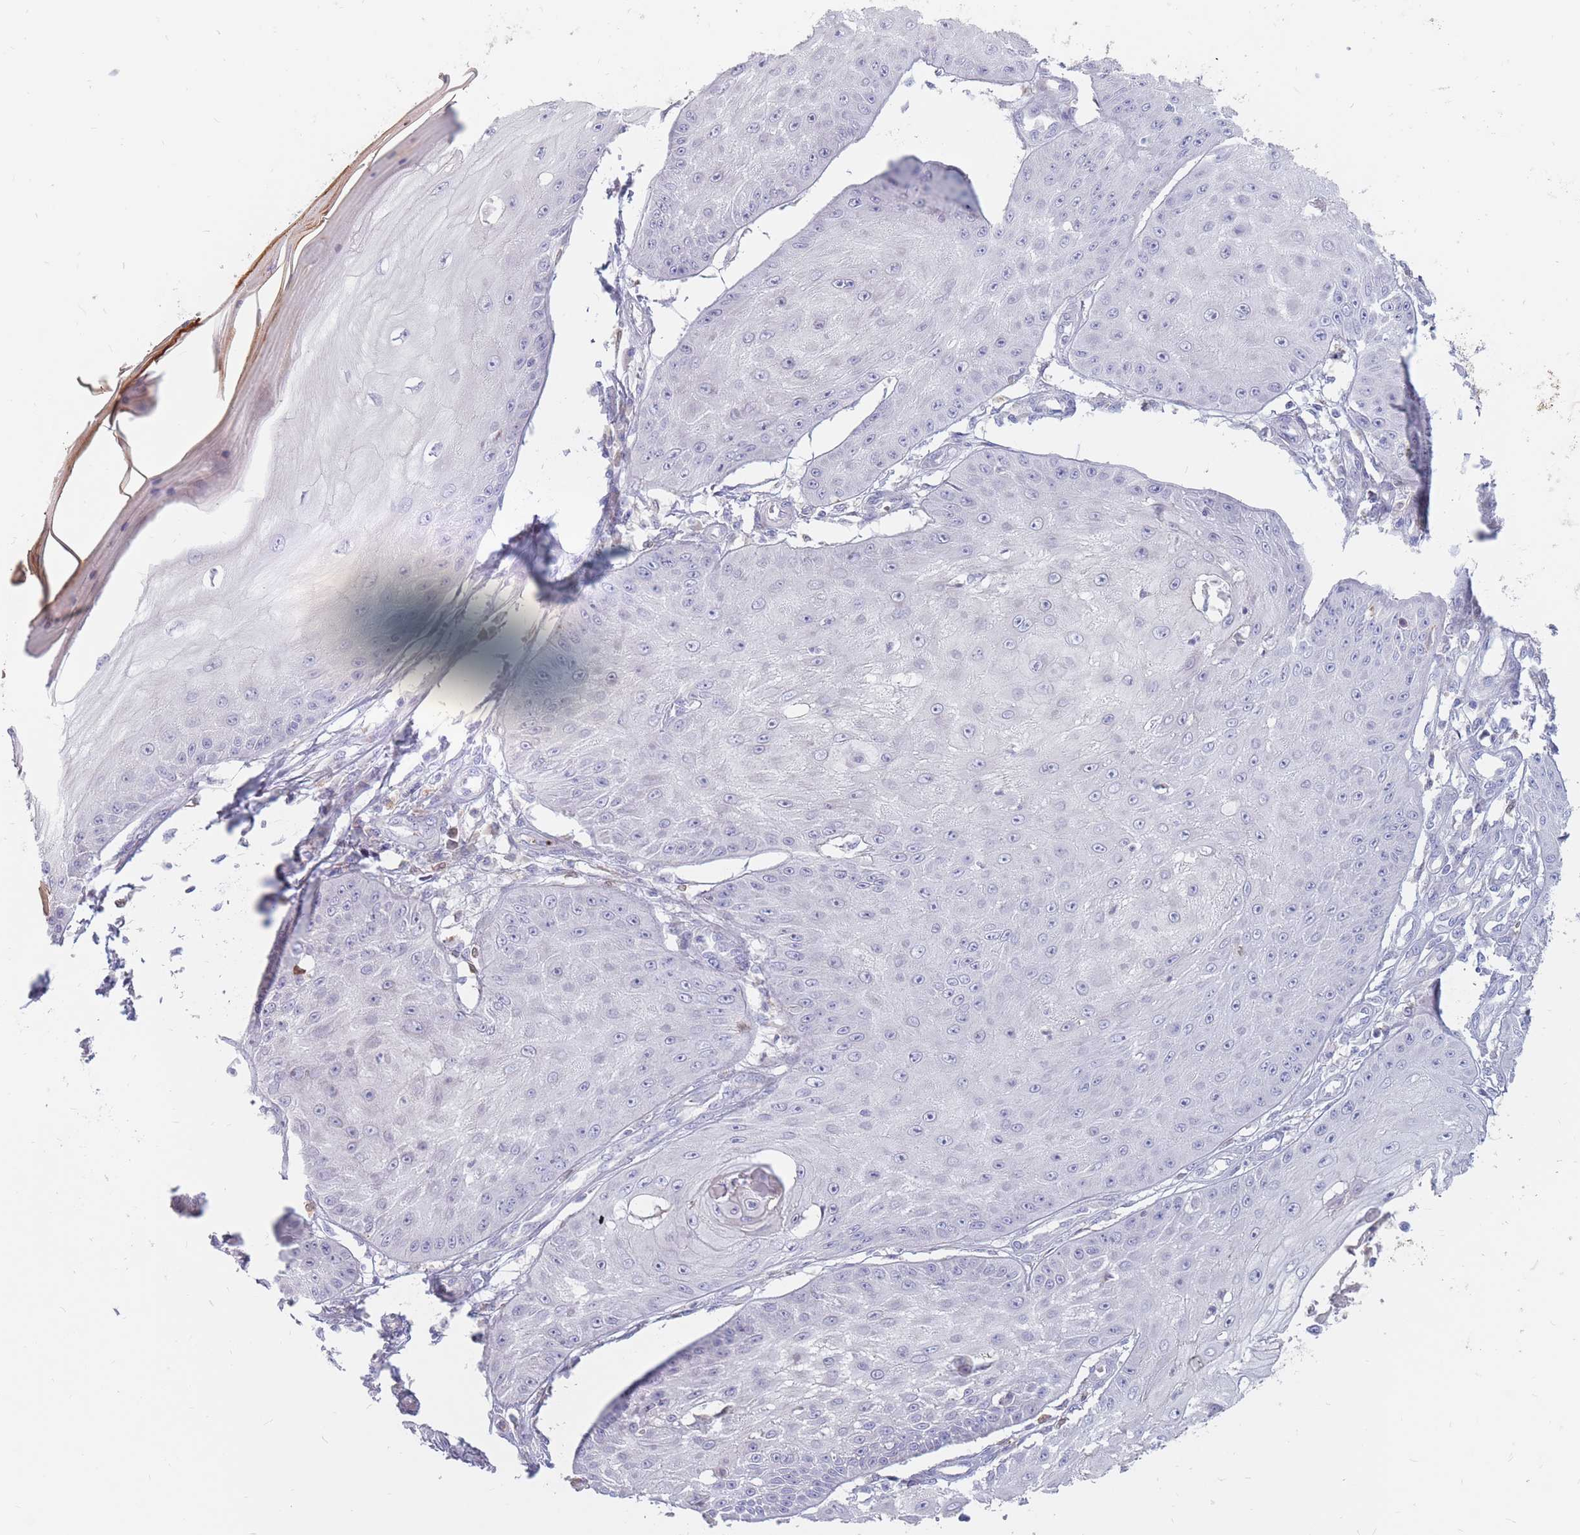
{"staining": {"intensity": "negative", "quantity": "none", "location": "none"}, "tissue": "skin cancer", "cell_type": "Tumor cells", "image_type": "cancer", "snomed": [{"axis": "morphology", "description": "Squamous cell carcinoma, NOS"}, {"axis": "topography", "description": "Skin"}], "caption": "DAB (3,3'-diaminobenzidine) immunohistochemical staining of skin cancer displays no significant expression in tumor cells.", "gene": "PTGDR", "patient": {"sex": "male", "age": 70}}